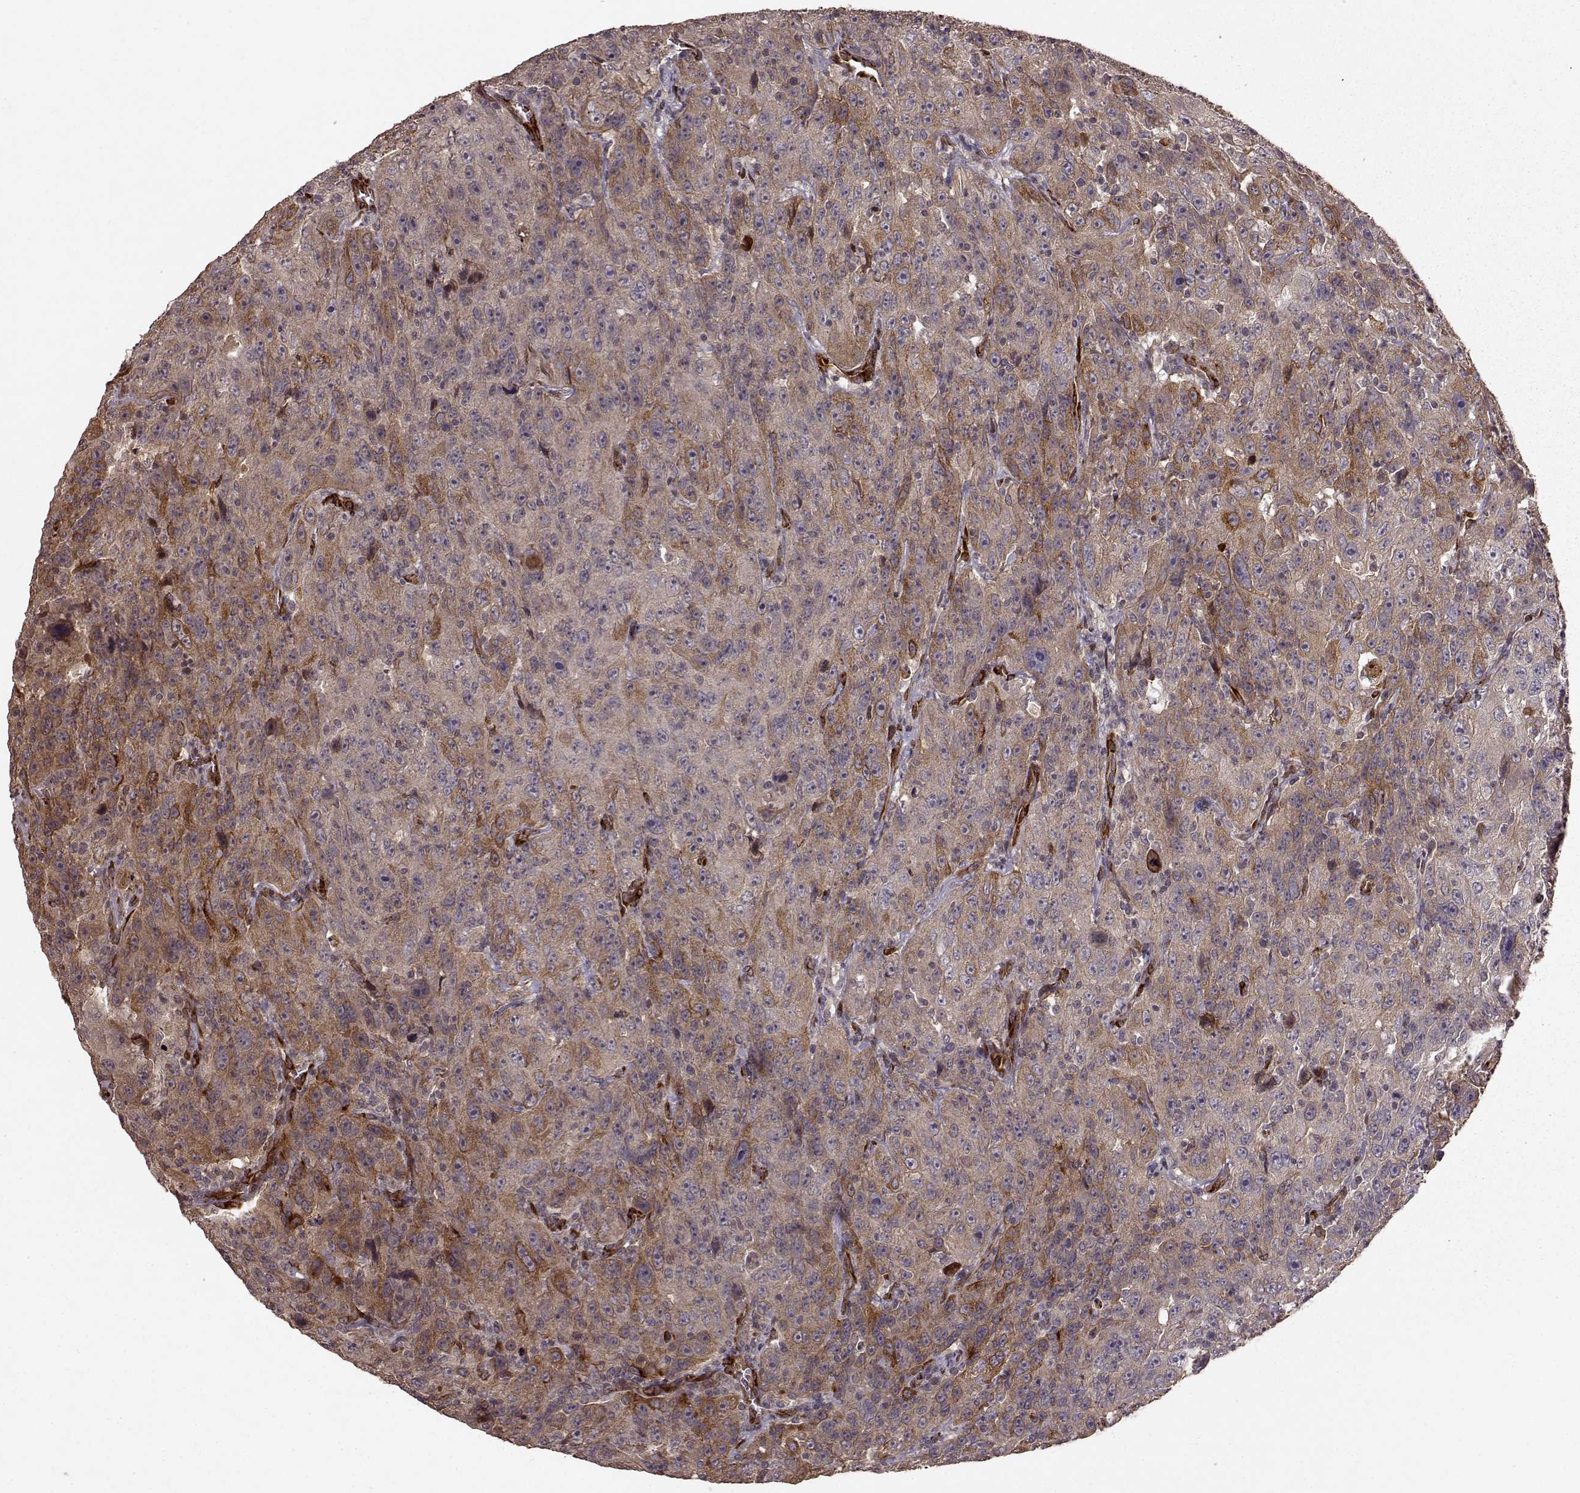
{"staining": {"intensity": "moderate", "quantity": "25%-75%", "location": "cytoplasmic/membranous"}, "tissue": "urothelial cancer", "cell_type": "Tumor cells", "image_type": "cancer", "snomed": [{"axis": "morphology", "description": "Urothelial carcinoma, NOS"}, {"axis": "morphology", "description": "Urothelial carcinoma, High grade"}, {"axis": "topography", "description": "Urinary bladder"}], "caption": "Approximately 25%-75% of tumor cells in human urothelial cancer demonstrate moderate cytoplasmic/membranous protein expression as visualized by brown immunohistochemical staining.", "gene": "FSTL1", "patient": {"sex": "female", "age": 73}}